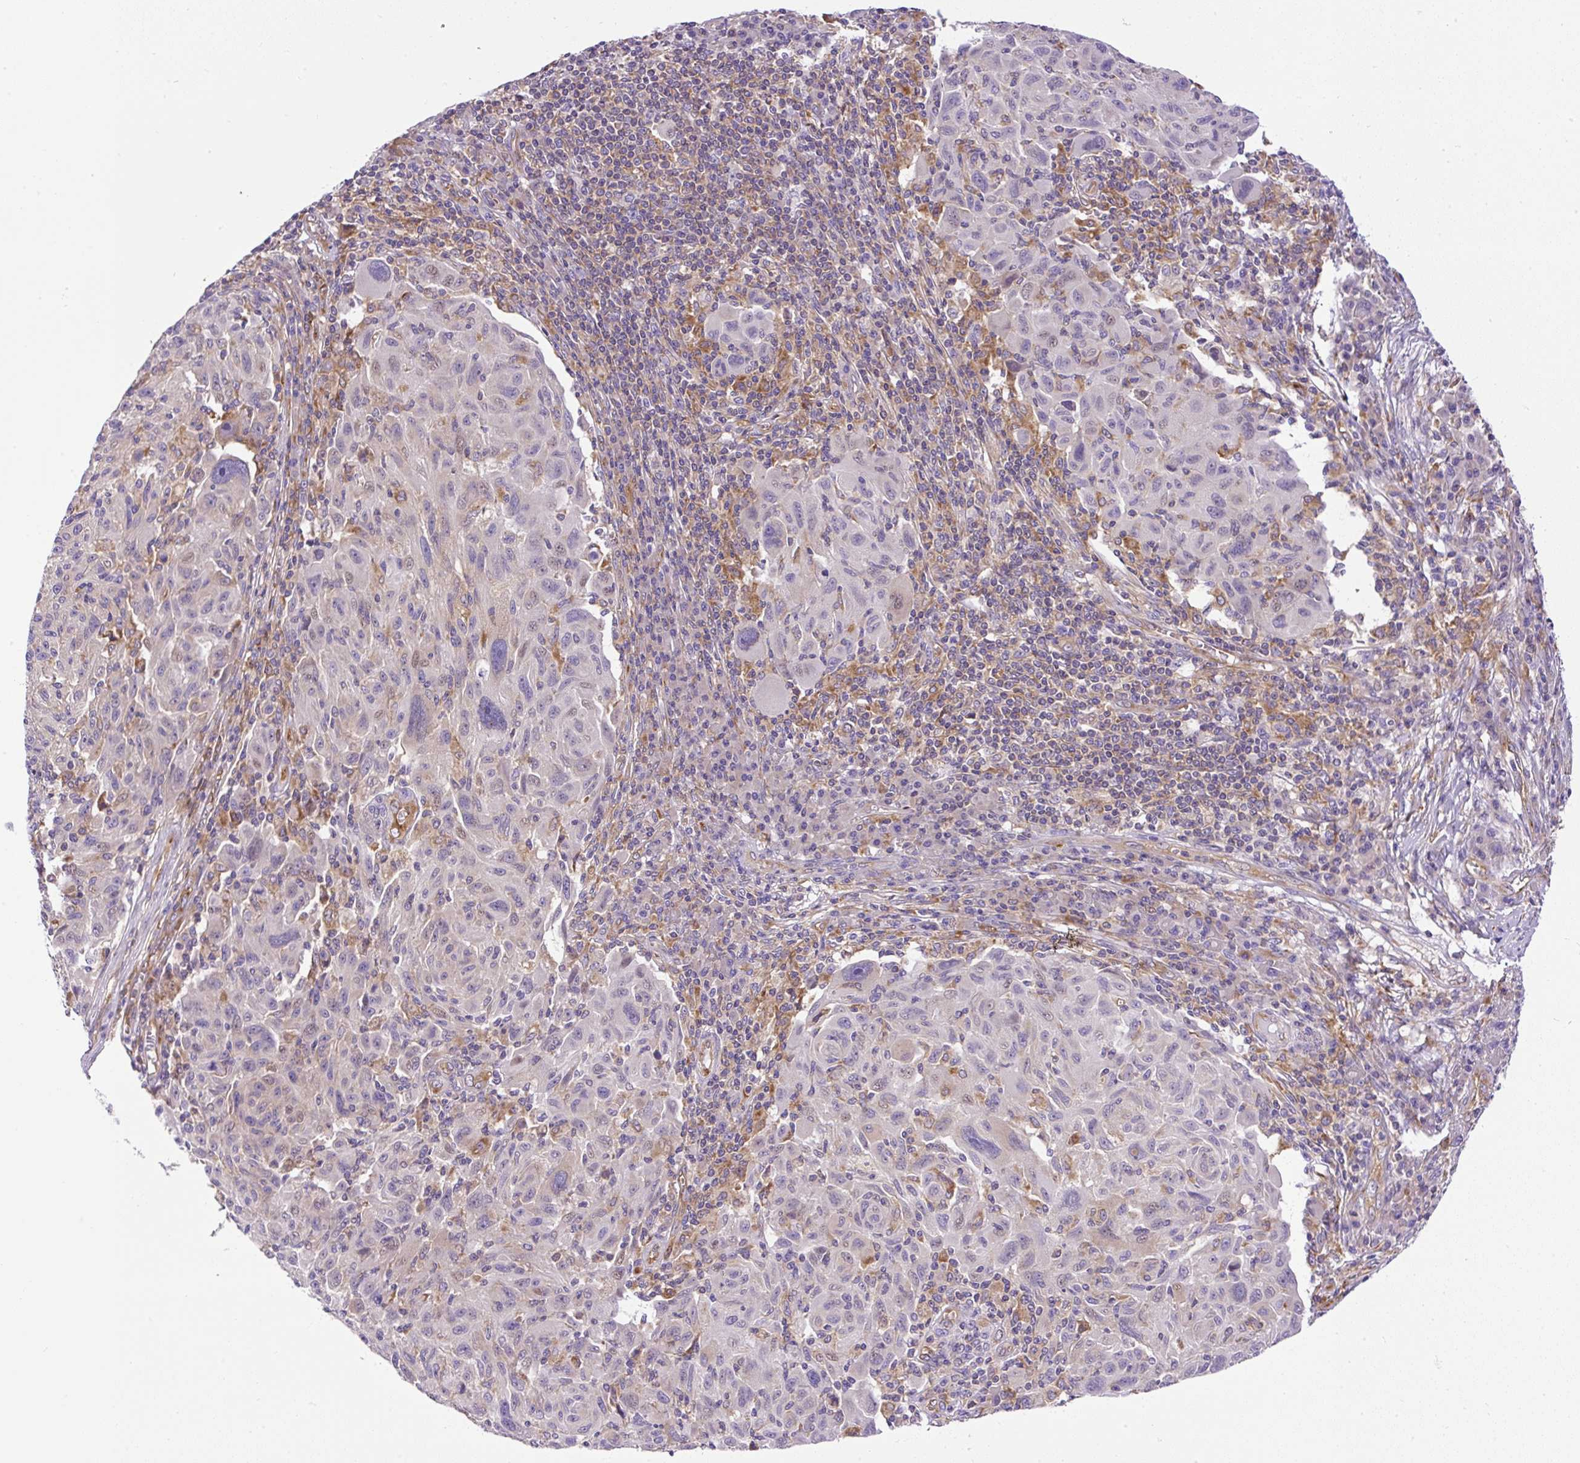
{"staining": {"intensity": "negative", "quantity": "none", "location": "none"}, "tissue": "melanoma", "cell_type": "Tumor cells", "image_type": "cancer", "snomed": [{"axis": "morphology", "description": "Malignant melanoma, NOS"}, {"axis": "topography", "description": "Skin"}], "caption": "Malignant melanoma was stained to show a protein in brown. There is no significant staining in tumor cells.", "gene": "MAP1S", "patient": {"sex": "male", "age": 53}}